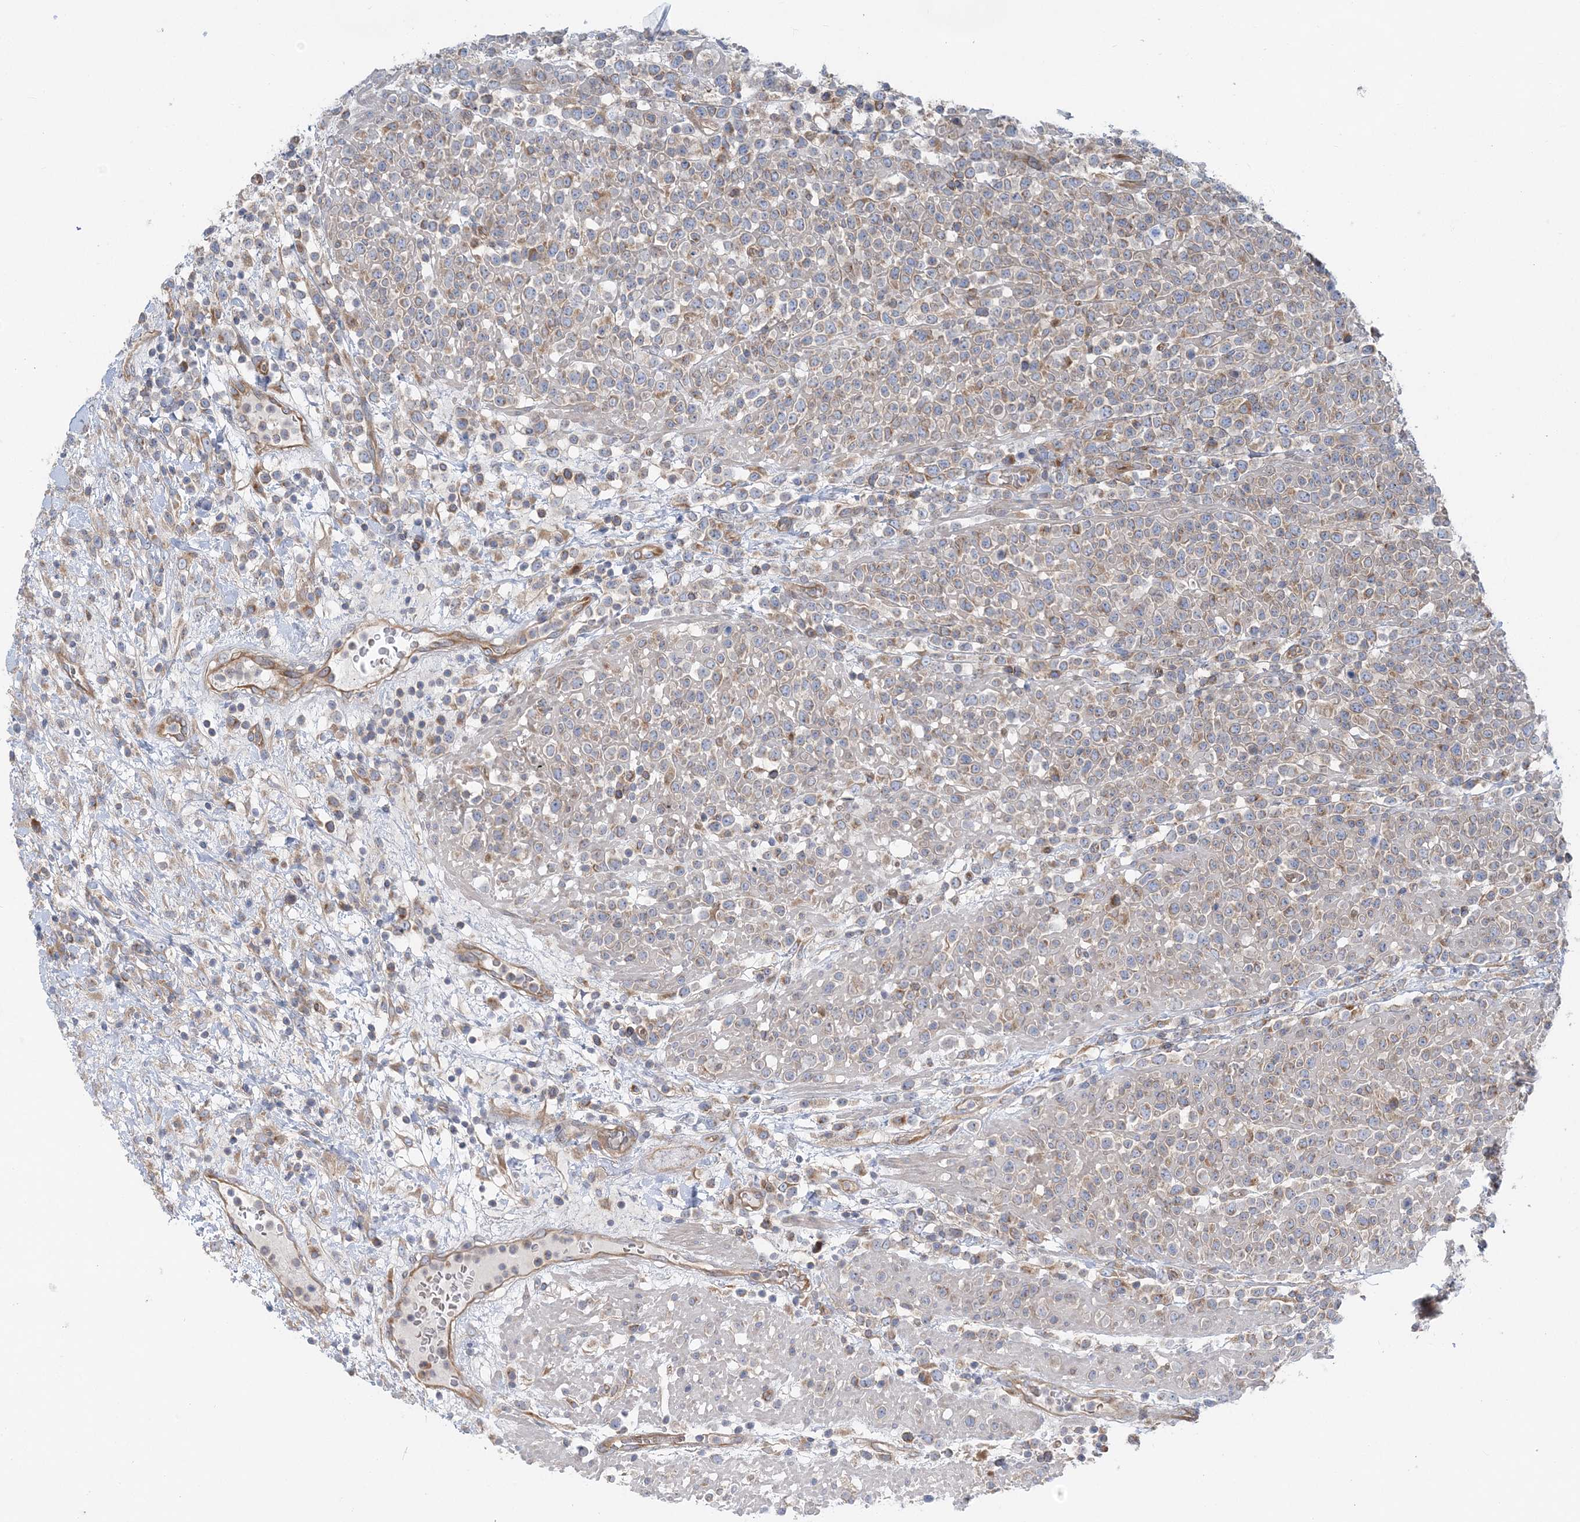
{"staining": {"intensity": "moderate", "quantity": "25%-75%", "location": "cytoplasmic/membranous"}, "tissue": "lymphoma", "cell_type": "Tumor cells", "image_type": "cancer", "snomed": [{"axis": "morphology", "description": "Malignant lymphoma, non-Hodgkin's type, High grade"}, {"axis": "topography", "description": "Colon"}], "caption": "The photomicrograph demonstrates staining of lymphoma, revealing moderate cytoplasmic/membranous protein expression (brown color) within tumor cells. Nuclei are stained in blue.", "gene": "FAM114A2", "patient": {"sex": "female", "age": 53}}